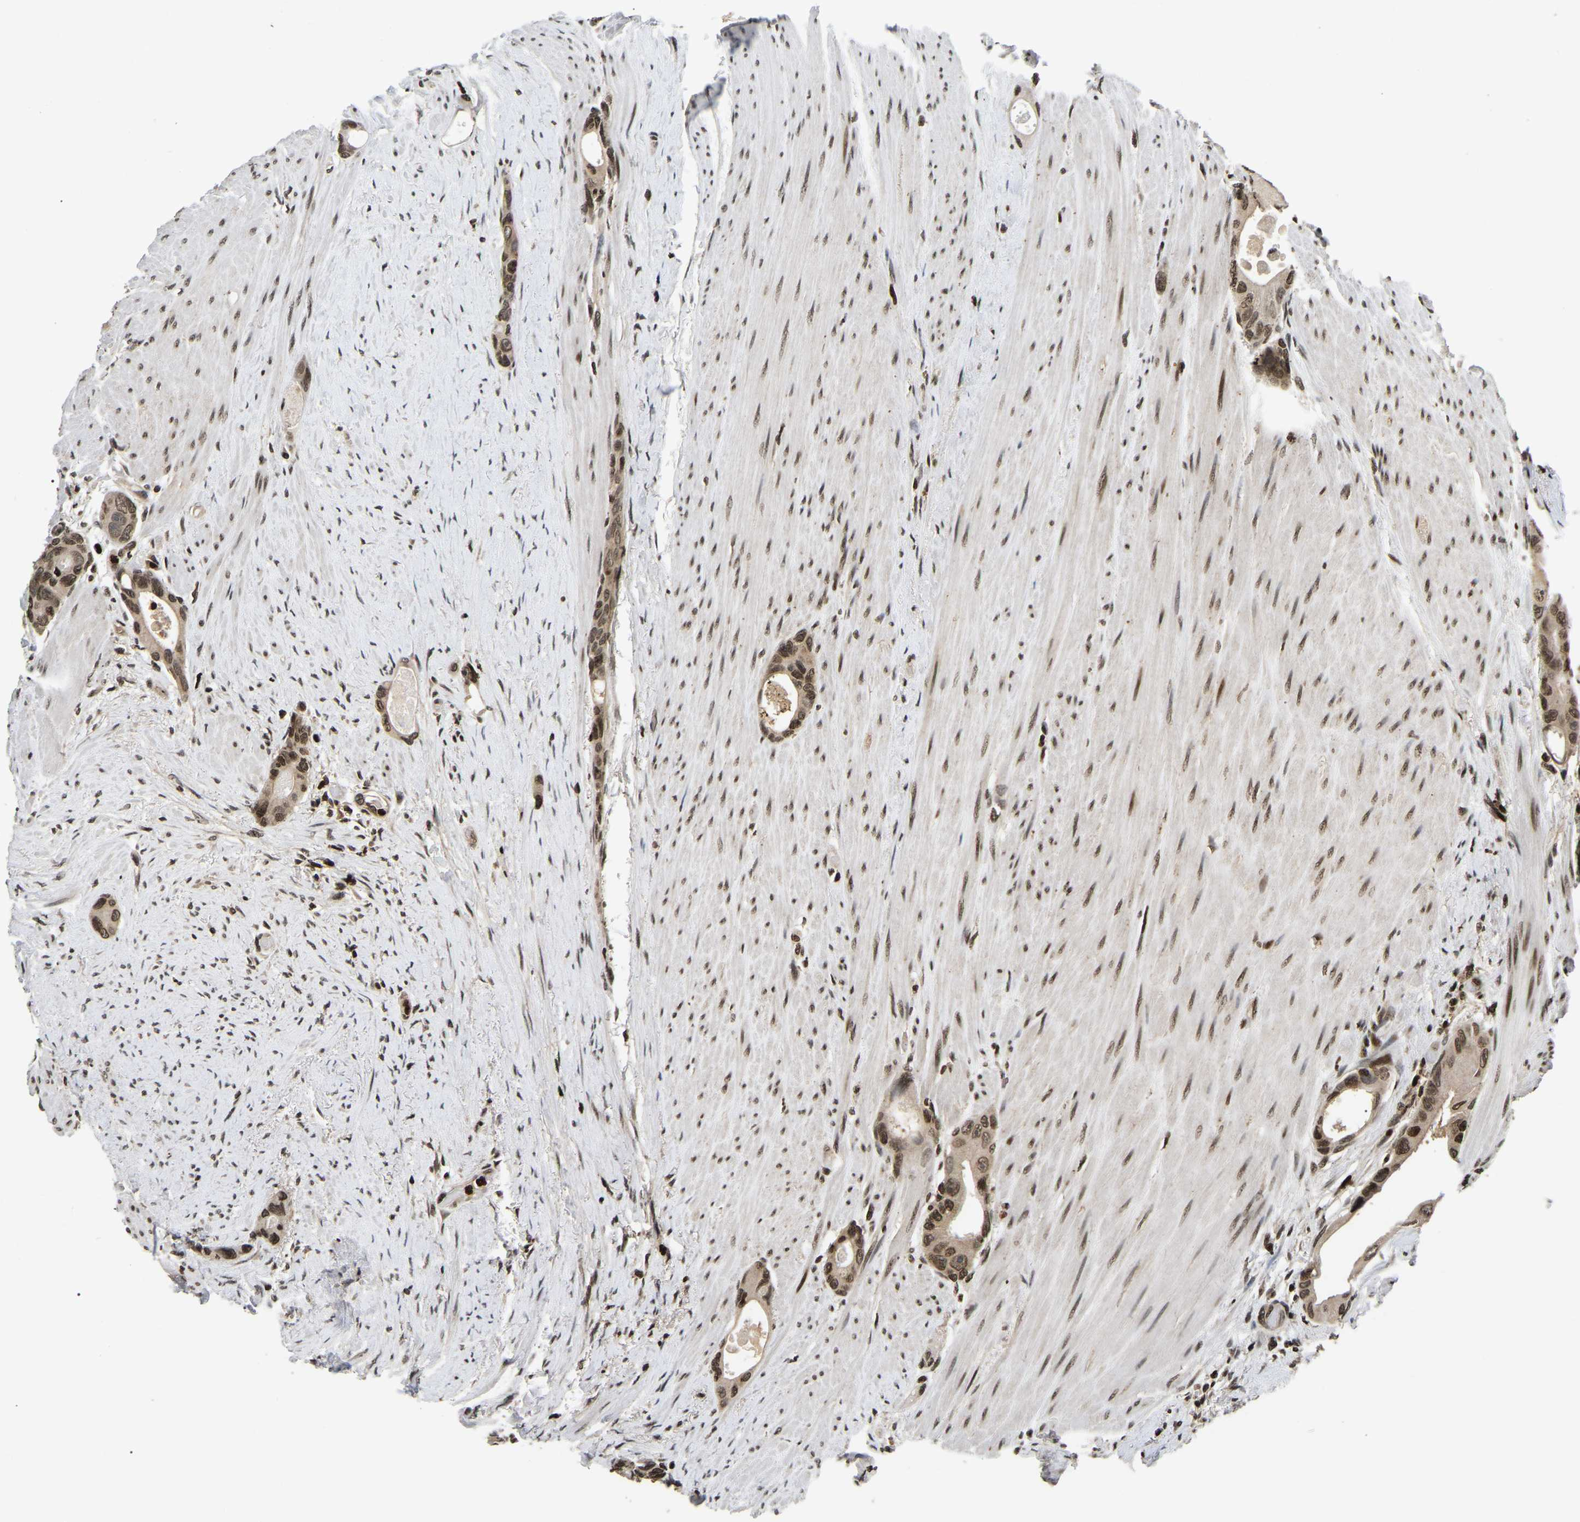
{"staining": {"intensity": "moderate", "quantity": ">75%", "location": "nuclear"}, "tissue": "colorectal cancer", "cell_type": "Tumor cells", "image_type": "cancer", "snomed": [{"axis": "morphology", "description": "Adenocarcinoma, NOS"}, {"axis": "topography", "description": "Rectum"}], "caption": "Colorectal cancer stained with a brown dye demonstrates moderate nuclear positive expression in approximately >75% of tumor cells.", "gene": "LRRC61", "patient": {"sex": "male", "age": 51}}